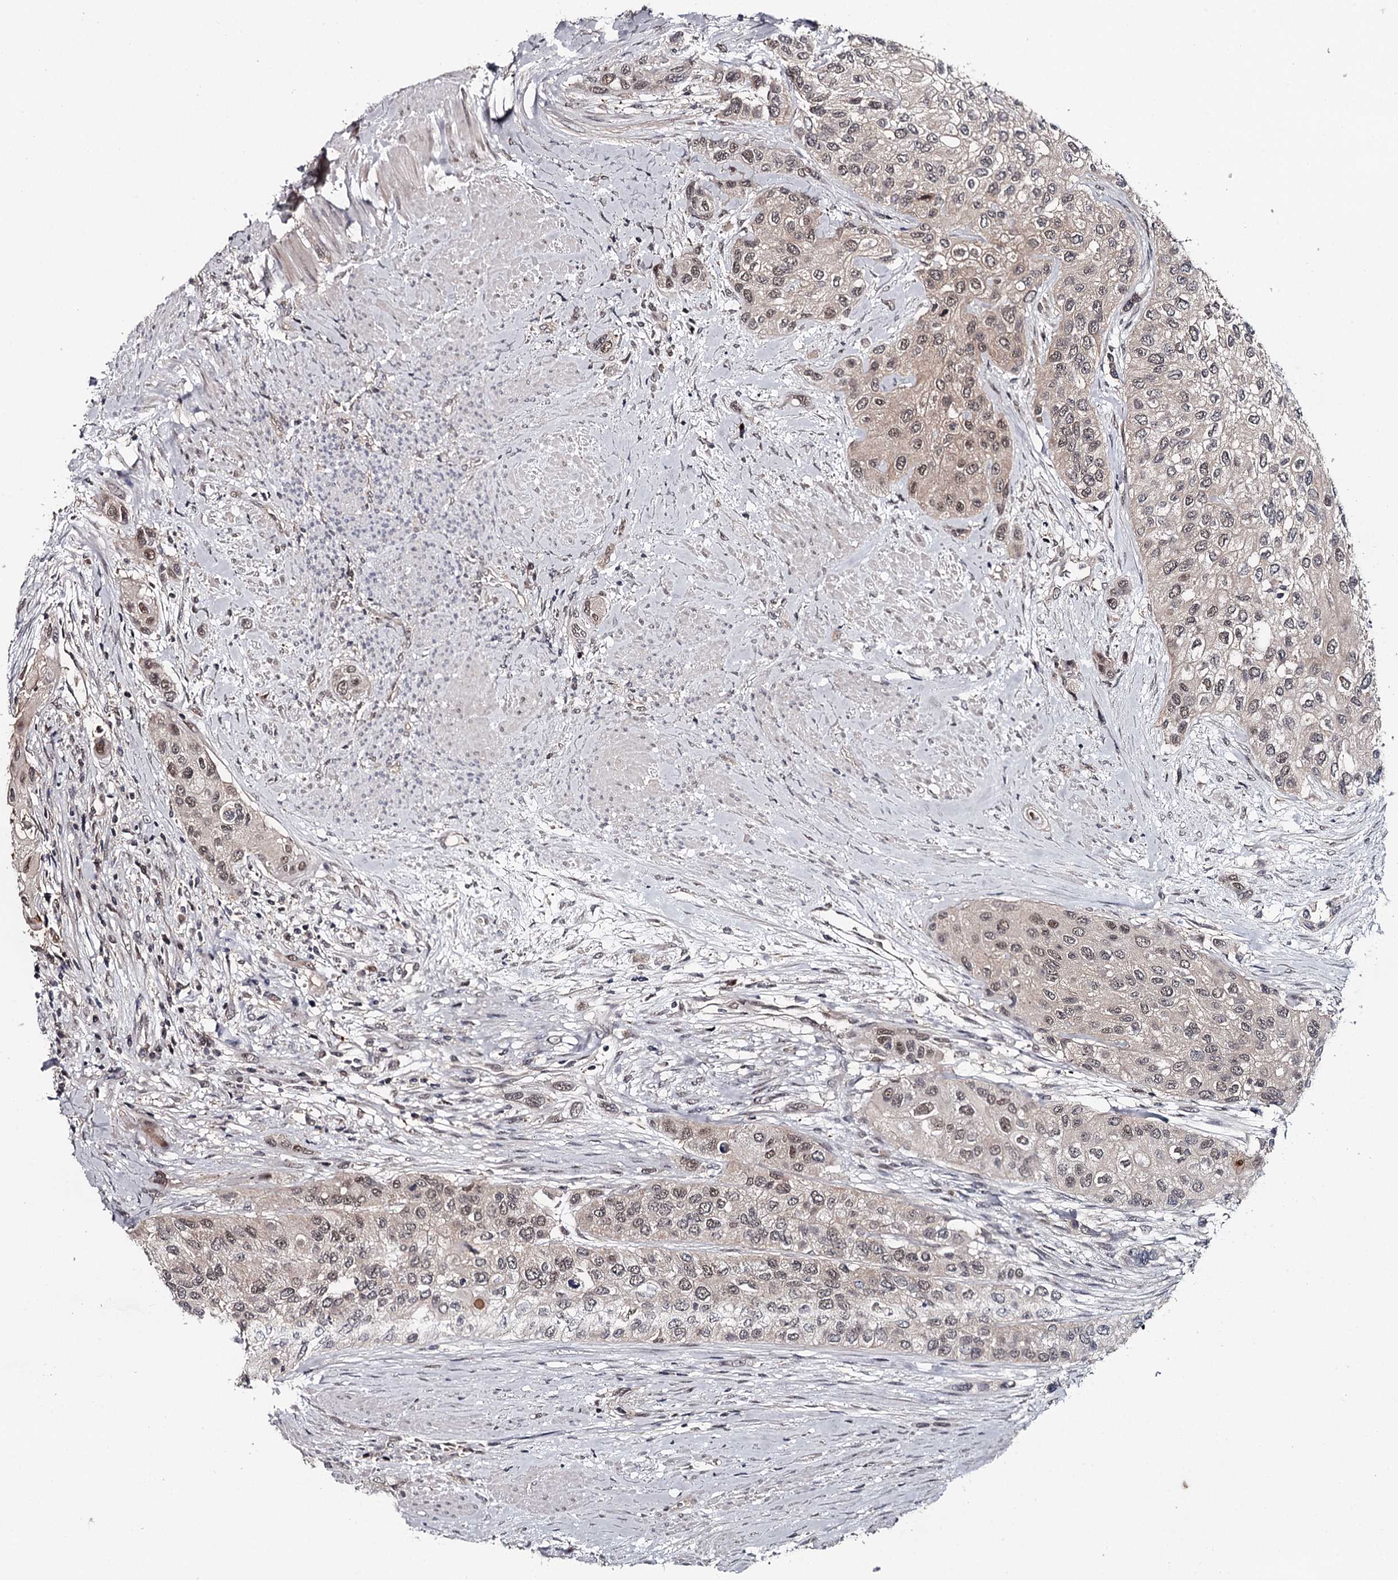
{"staining": {"intensity": "weak", "quantity": "<25%", "location": "nuclear"}, "tissue": "urothelial cancer", "cell_type": "Tumor cells", "image_type": "cancer", "snomed": [{"axis": "morphology", "description": "Normal tissue, NOS"}, {"axis": "morphology", "description": "Urothelial carcinoma, High grade"}, {"axis": "topography", "description": "Vascular tissue"}, {"axis": "topography", "description": "Urinary bladder"}], "caption": "The micrograph exhibits no staining of tumor cells in urothelial cancer.", "gene": "GTSF1", "patient": {"sex": "female", "age": 56}}